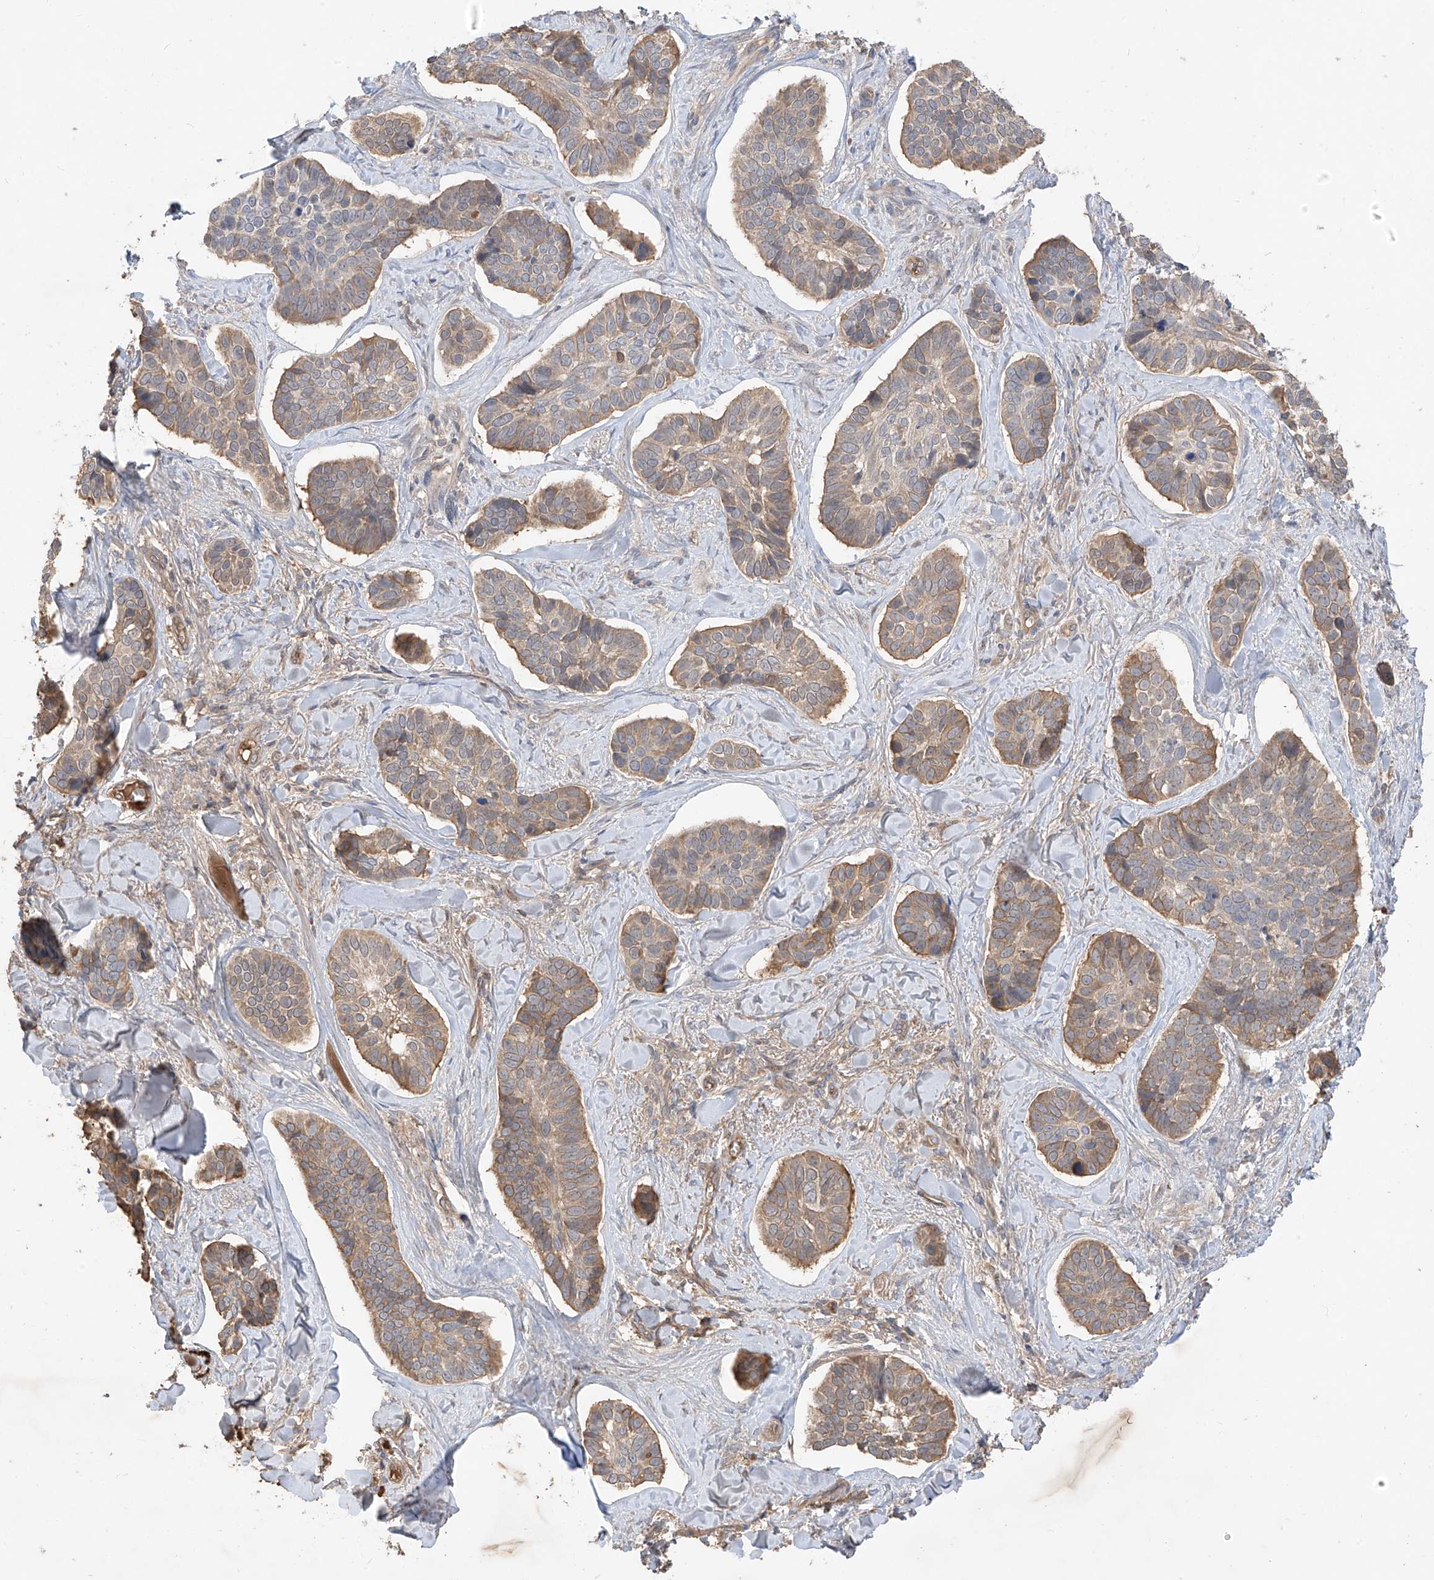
{"staining": {"intensity": "moderate", "quantity": ">75%", "location": "cytoplasmic/membranous"}, "tissue": "skin cancer", "cell_type": "Tumor cells", "image_type": "cancer", "snomed": [{"axis": "morphology", "description": "Basal cell carcinoma"}, {"axis": "topography", "description": "Skin"}], "caption": "Protein expression analysis of human basal cell carcinoma (skin) reveals moderate cytoplasmic/membranous expression in approximately >75% of tumor cells.", "gene": "CACNA2D4", "patient": {"sex": "male", "age": 62}}